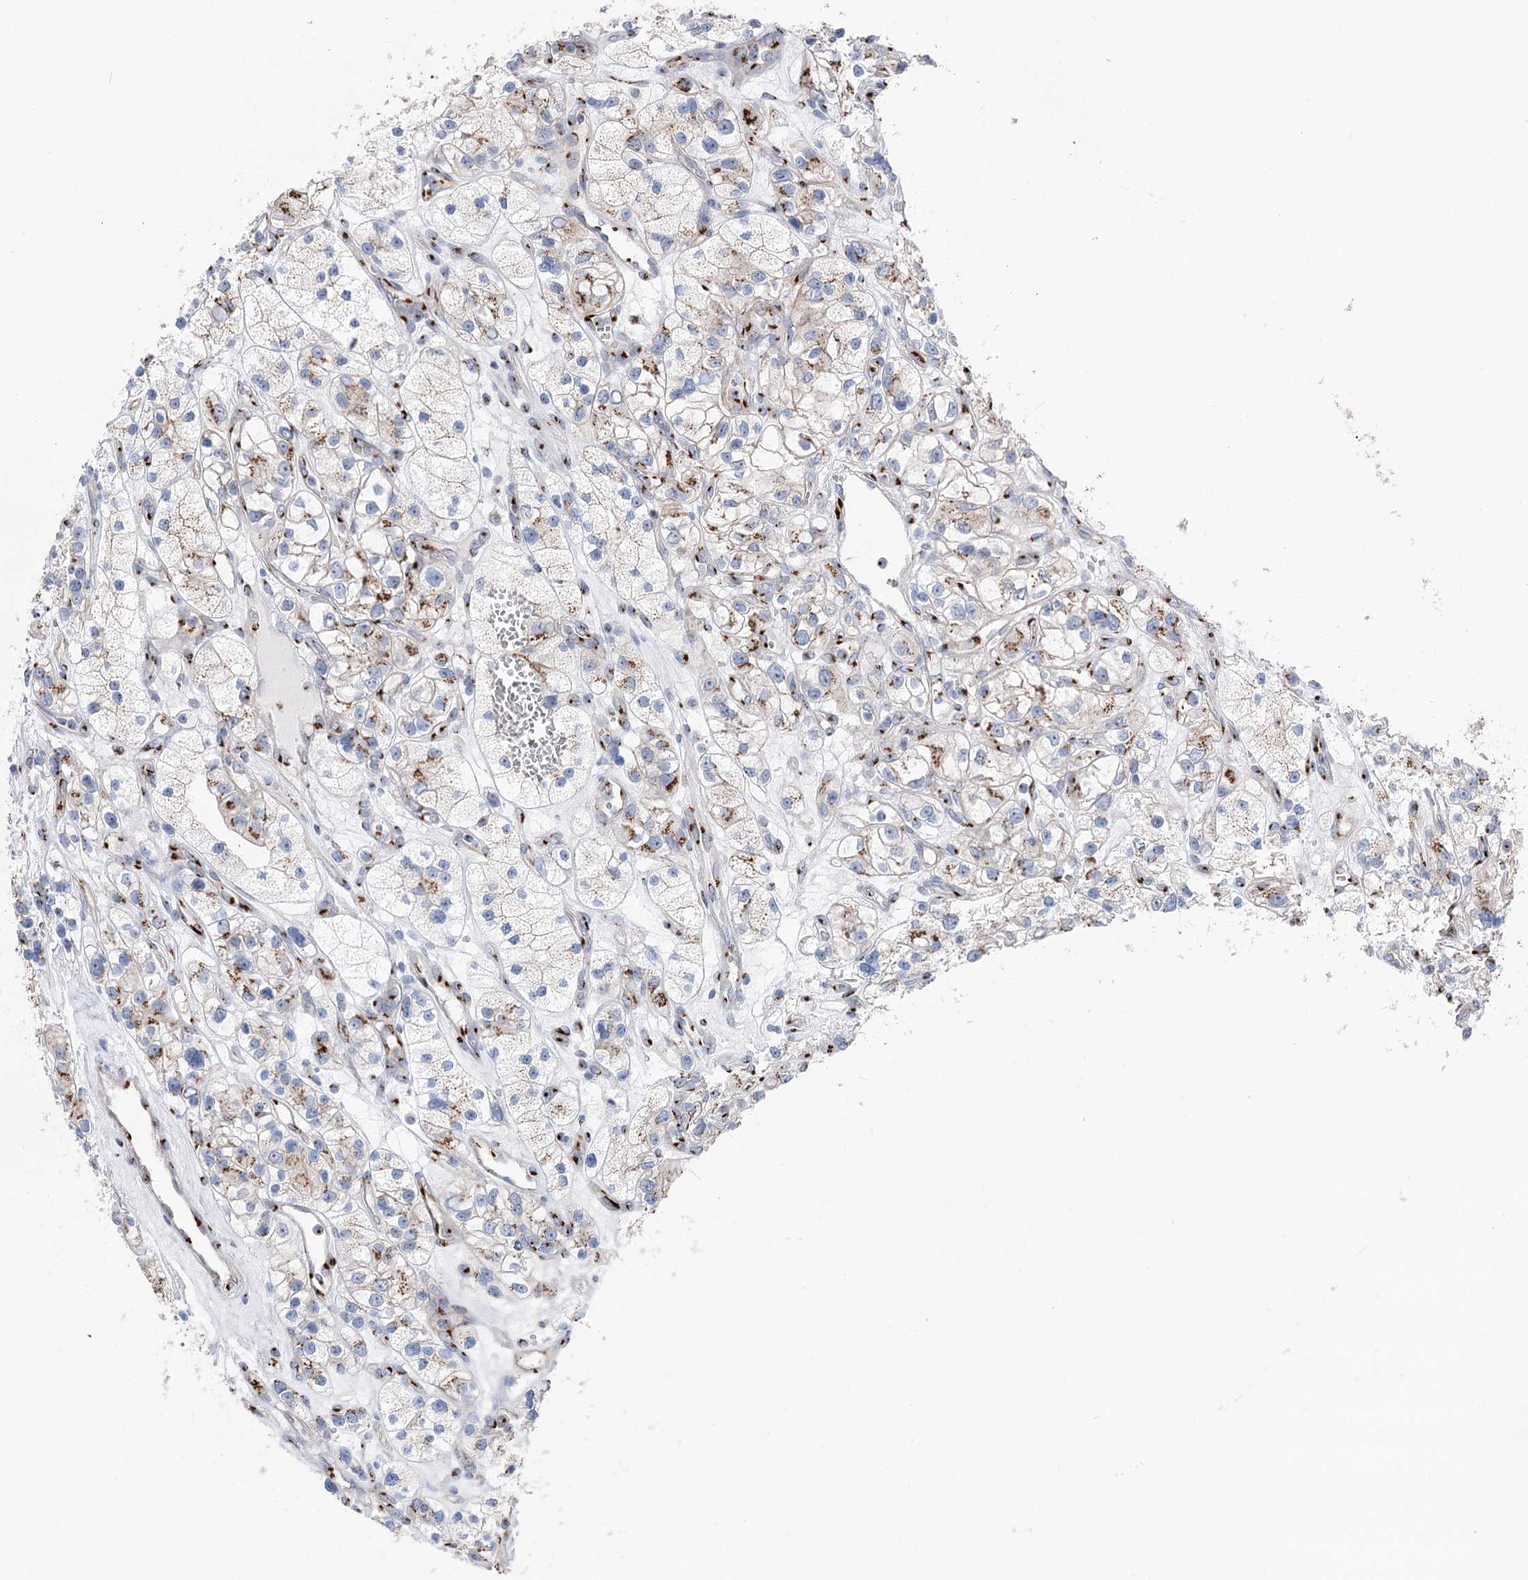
{"staining": {"intensity": "moderate", "quantity": "<25%", "location": "cytoplasmic/membranous"}, "tissue": "renal cancer", "cell_type": "Tumor cells", "image_type": "cancer", "snomed": [{"axis": "morphology", "description": "Adenocarcinoma, NOS"}, {"axis": "topography", "description": "Kidney"}], "caption": "Adenocarcinoma (renal) stained for a protein reveals moderate cytoplasmic/membranous positivity in tumor cells.", "gene": "TMEM165", "patient": {"sex": "female", "age": 57}}